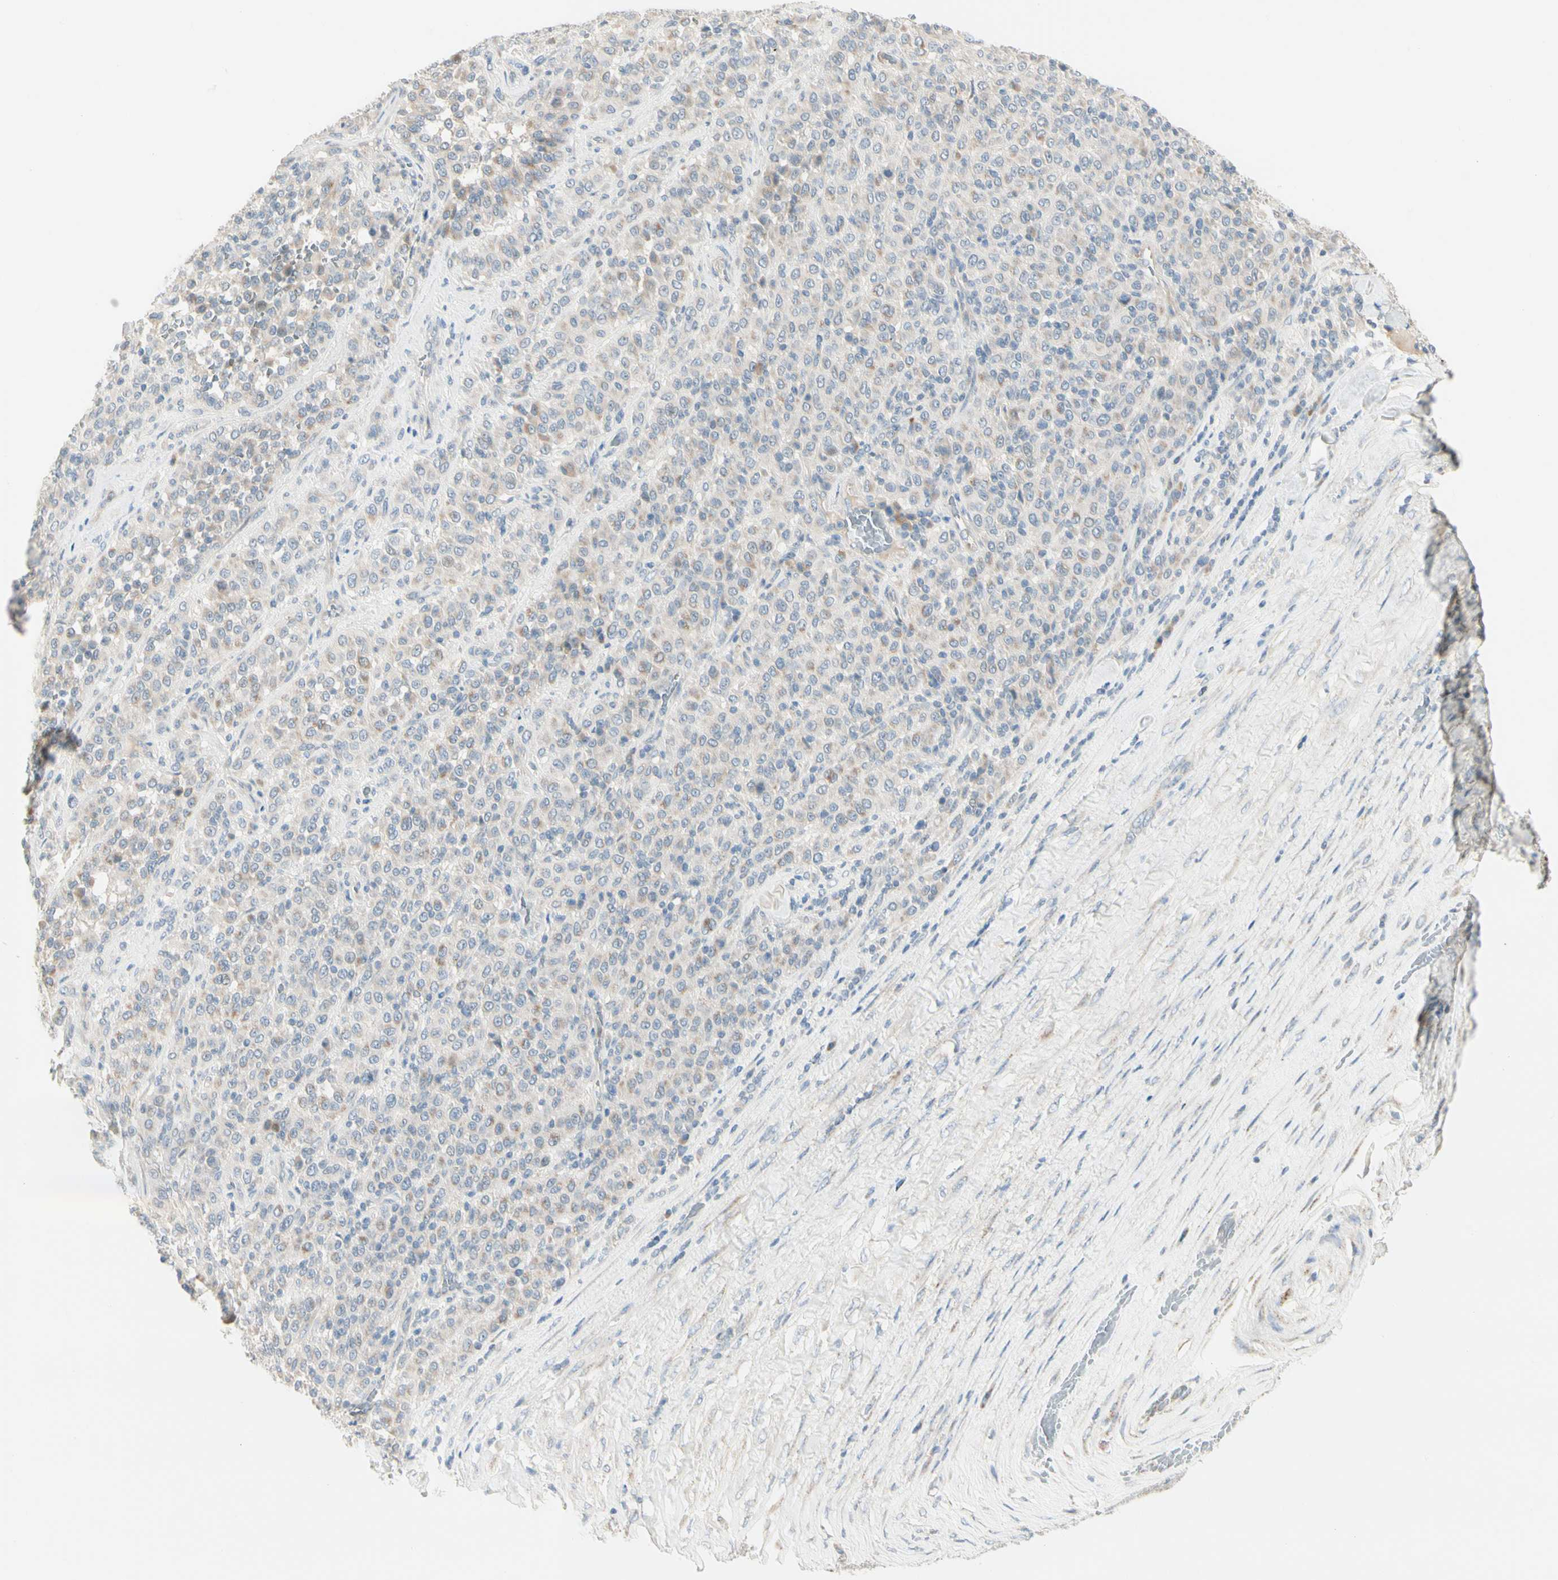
{"staining": {"intensity": "weak", "quantity": "25%-75%", "location": "cytoplasmic/membranous"}, "tissue": "melanoma", "cell_type": "Tumor cells", "image_type": "cancer", "snomed": [{"axis": "morphology", "description": "Malignant melanoma, Metastatic site"}, {"axis": "topography", "description": "Pancreas"}], "caption": "Melanoma tissue reveals weak cytoplasmic/membranous expression in approximately 25%-75% of tumor cells, visualized by immunohistochemistry.", "gene": "ALDH18A1", "patient": {"sex": "female", "age": 30}}